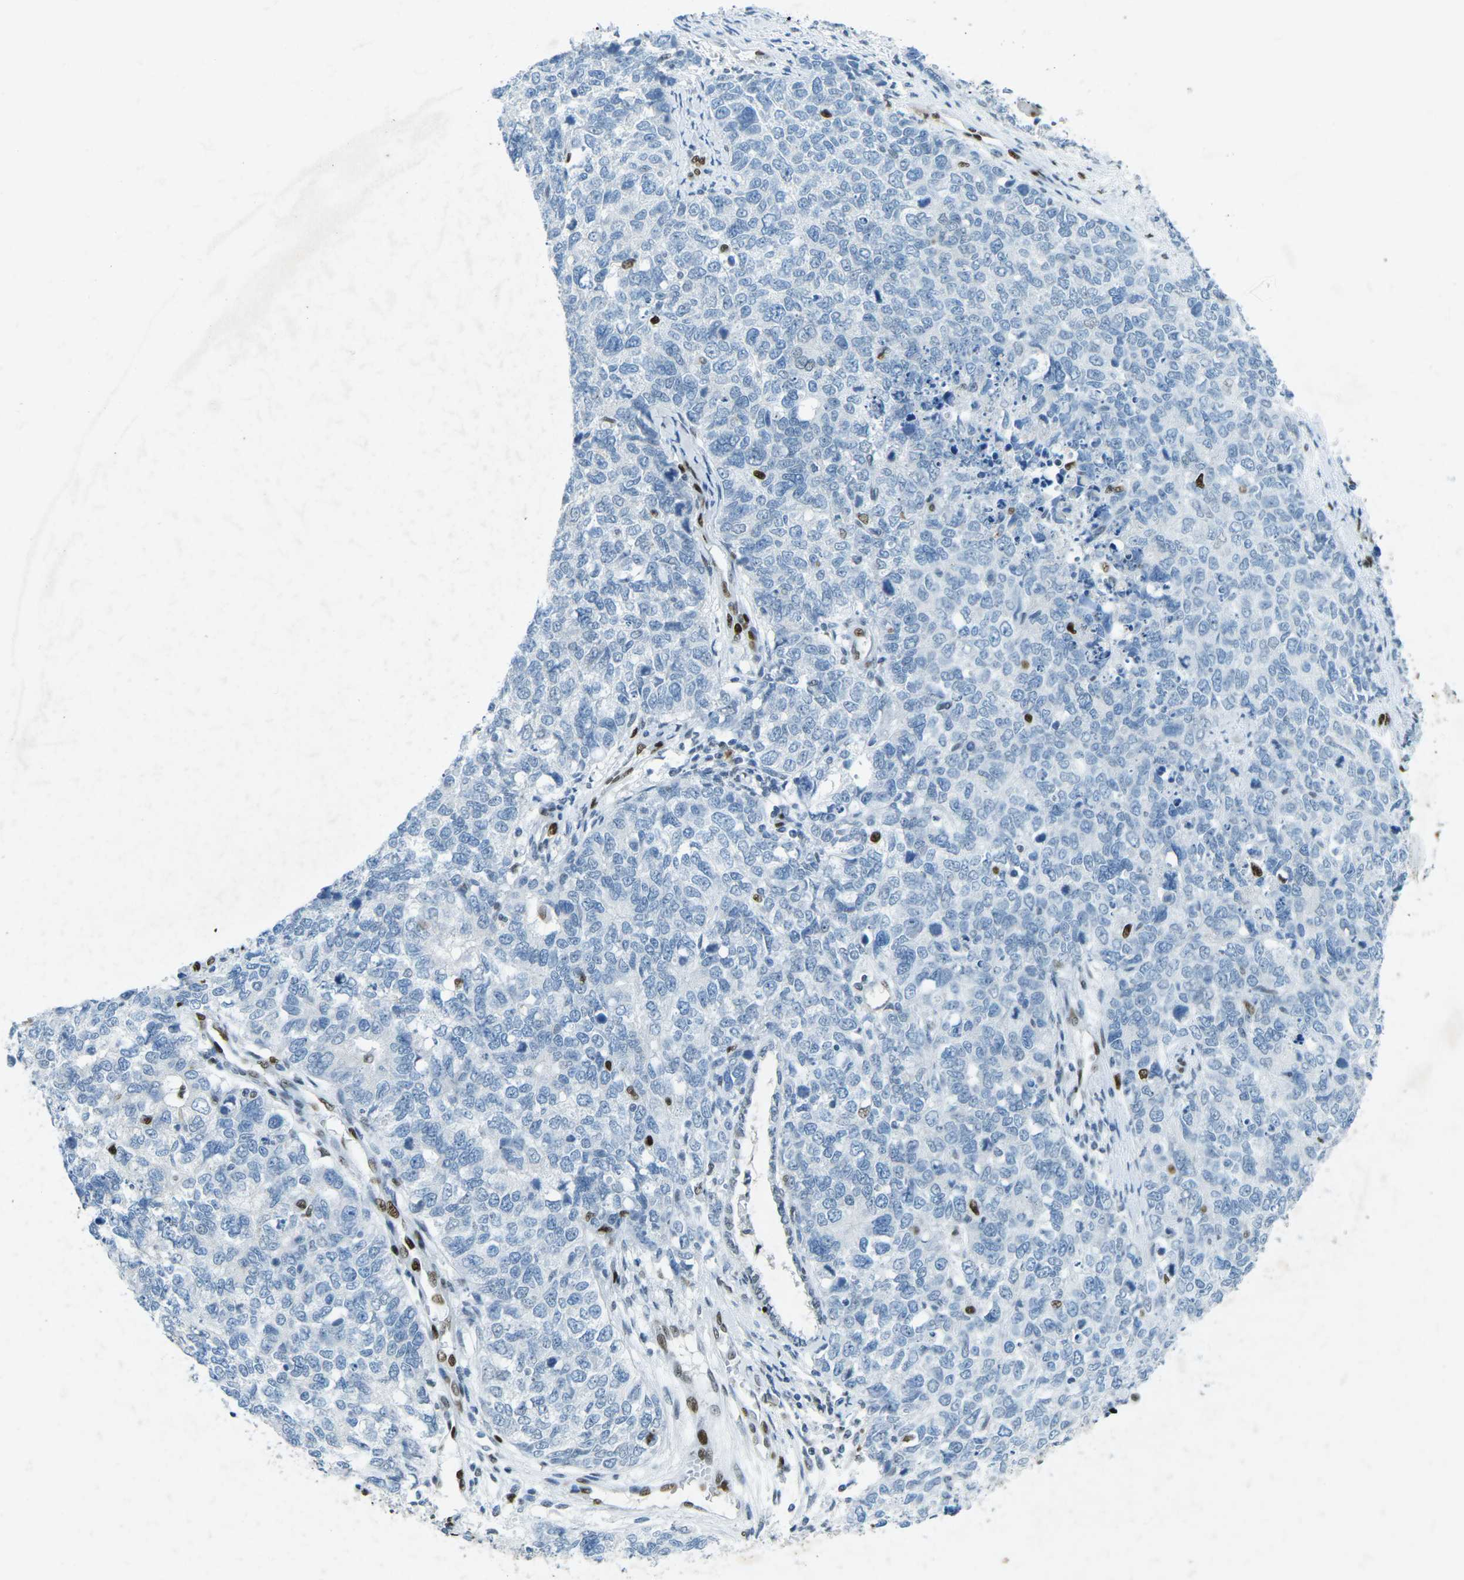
{"staining": {"intensity": "moderate", "quantity": "<25%", "location": "nuclear"}, "tissue": "cervical cancer", "cell_type": "Tumor cells", "image_type": "cancer", "snomed": [{"axis": "morphology", "description": "Squamous cell carcinoma, NOS"}, {"axis": "topography", "description": "Cervix"}], "caption": "Tumor cells demonstrate moderate nuclear staining in about <25% of cells in cervical cancer (squamous cell carcinoma). The staining was performed using DAB (3,3'-diaminobenzidine), with brown indicating positive protein expression. Nuclei are stained blue with hematoxylin.", "gene": "RB1", "patient": {"sex": "female", "age": 63}}